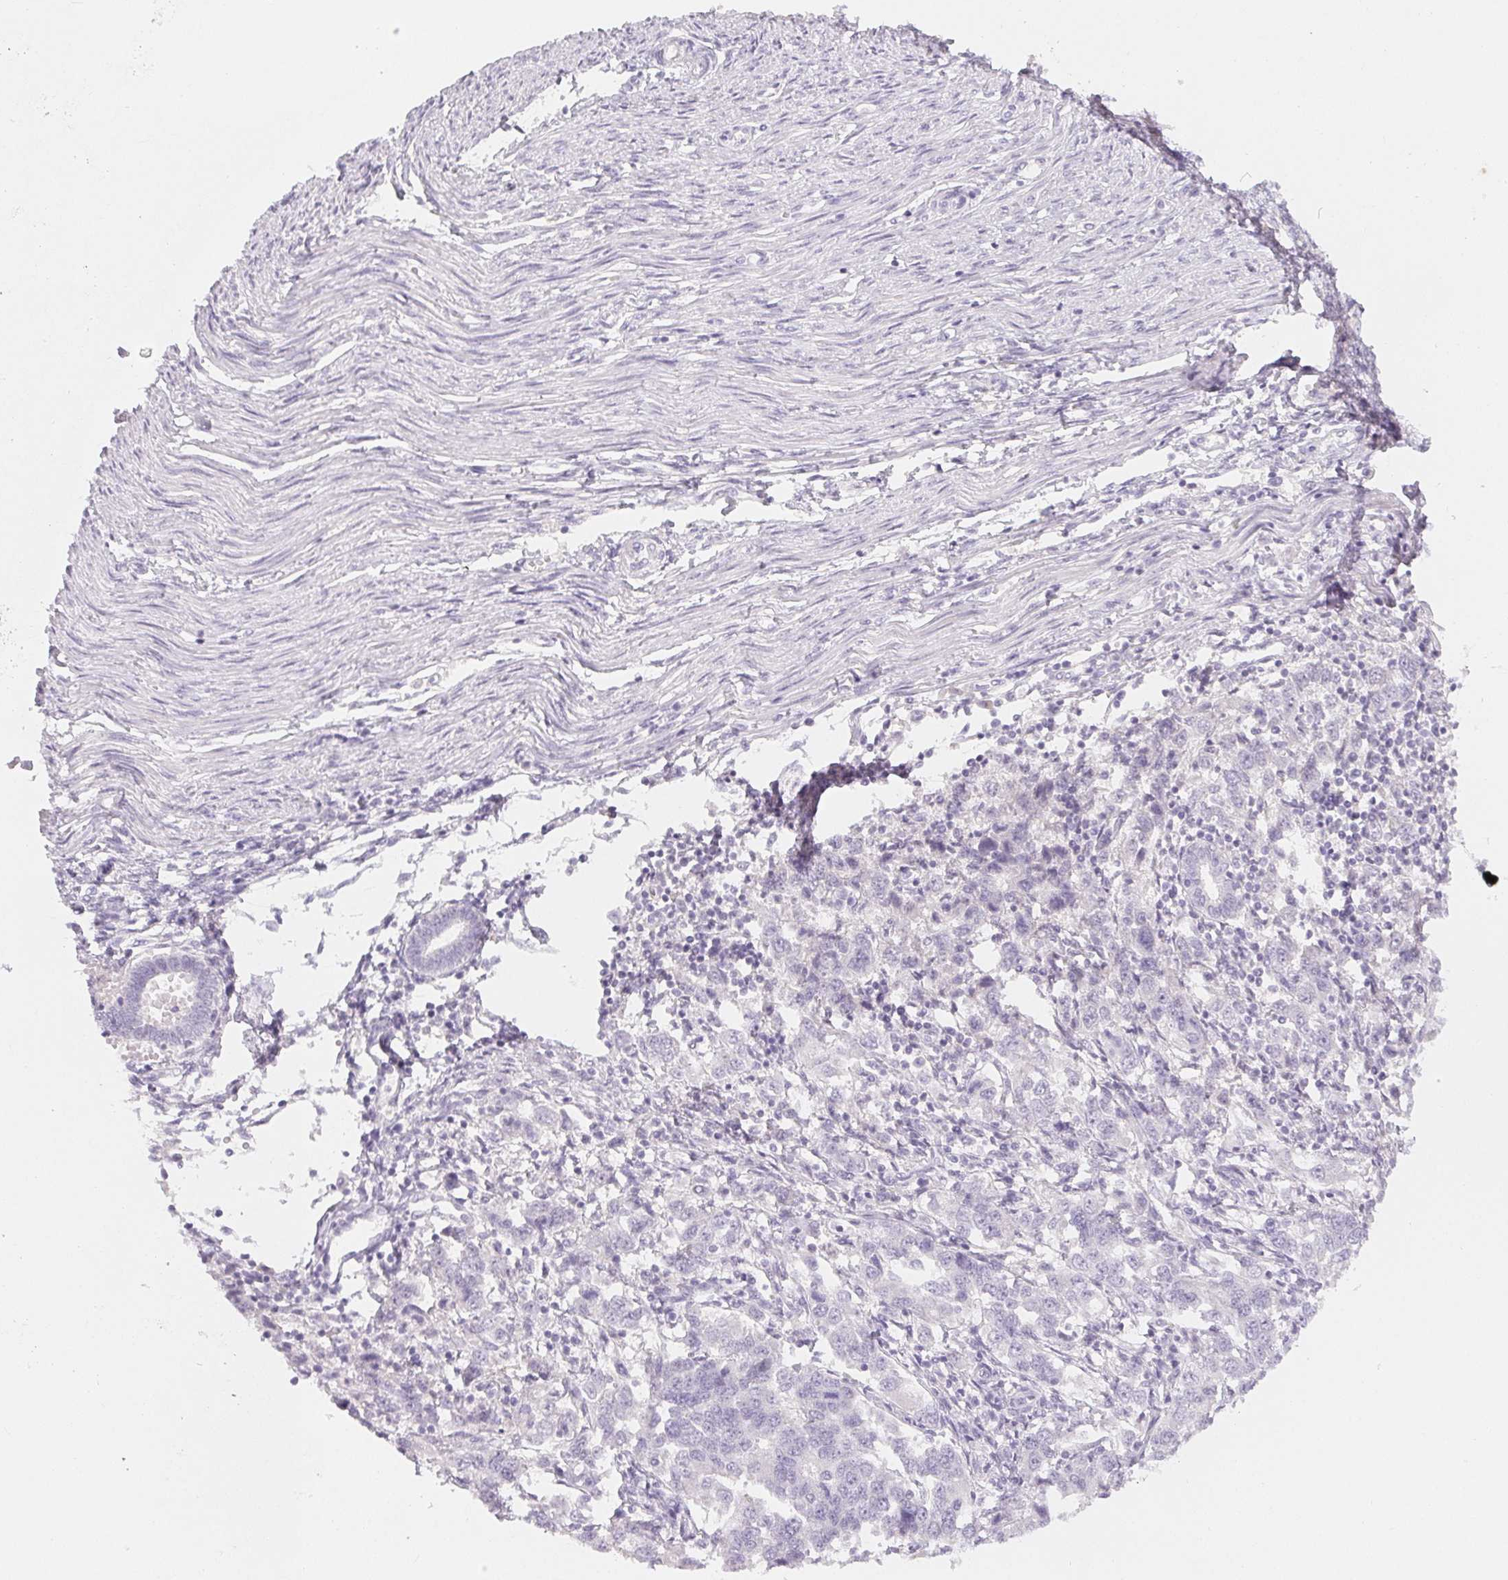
{"staining": {"intensity": "negative", "quantity": "none", "location": "none"}, "tissue": "endometrial cancer", "cell_type": "Tumor cells", "image_type": "cancer", "snomed": [{"axis": "morphology", "description": "Adenocarcinoma, NOS"}, {"axis": "topography", "description": "Endometrium"}], "caption": "DAB (3,3'-diaminobenzidine) immunohistochemical staining of adenocarcinoma (endometrial) demonstrates no significant expression in tumor cells.", "gene": "MIOX", "patient": {"sex": "female", "age": 43}}